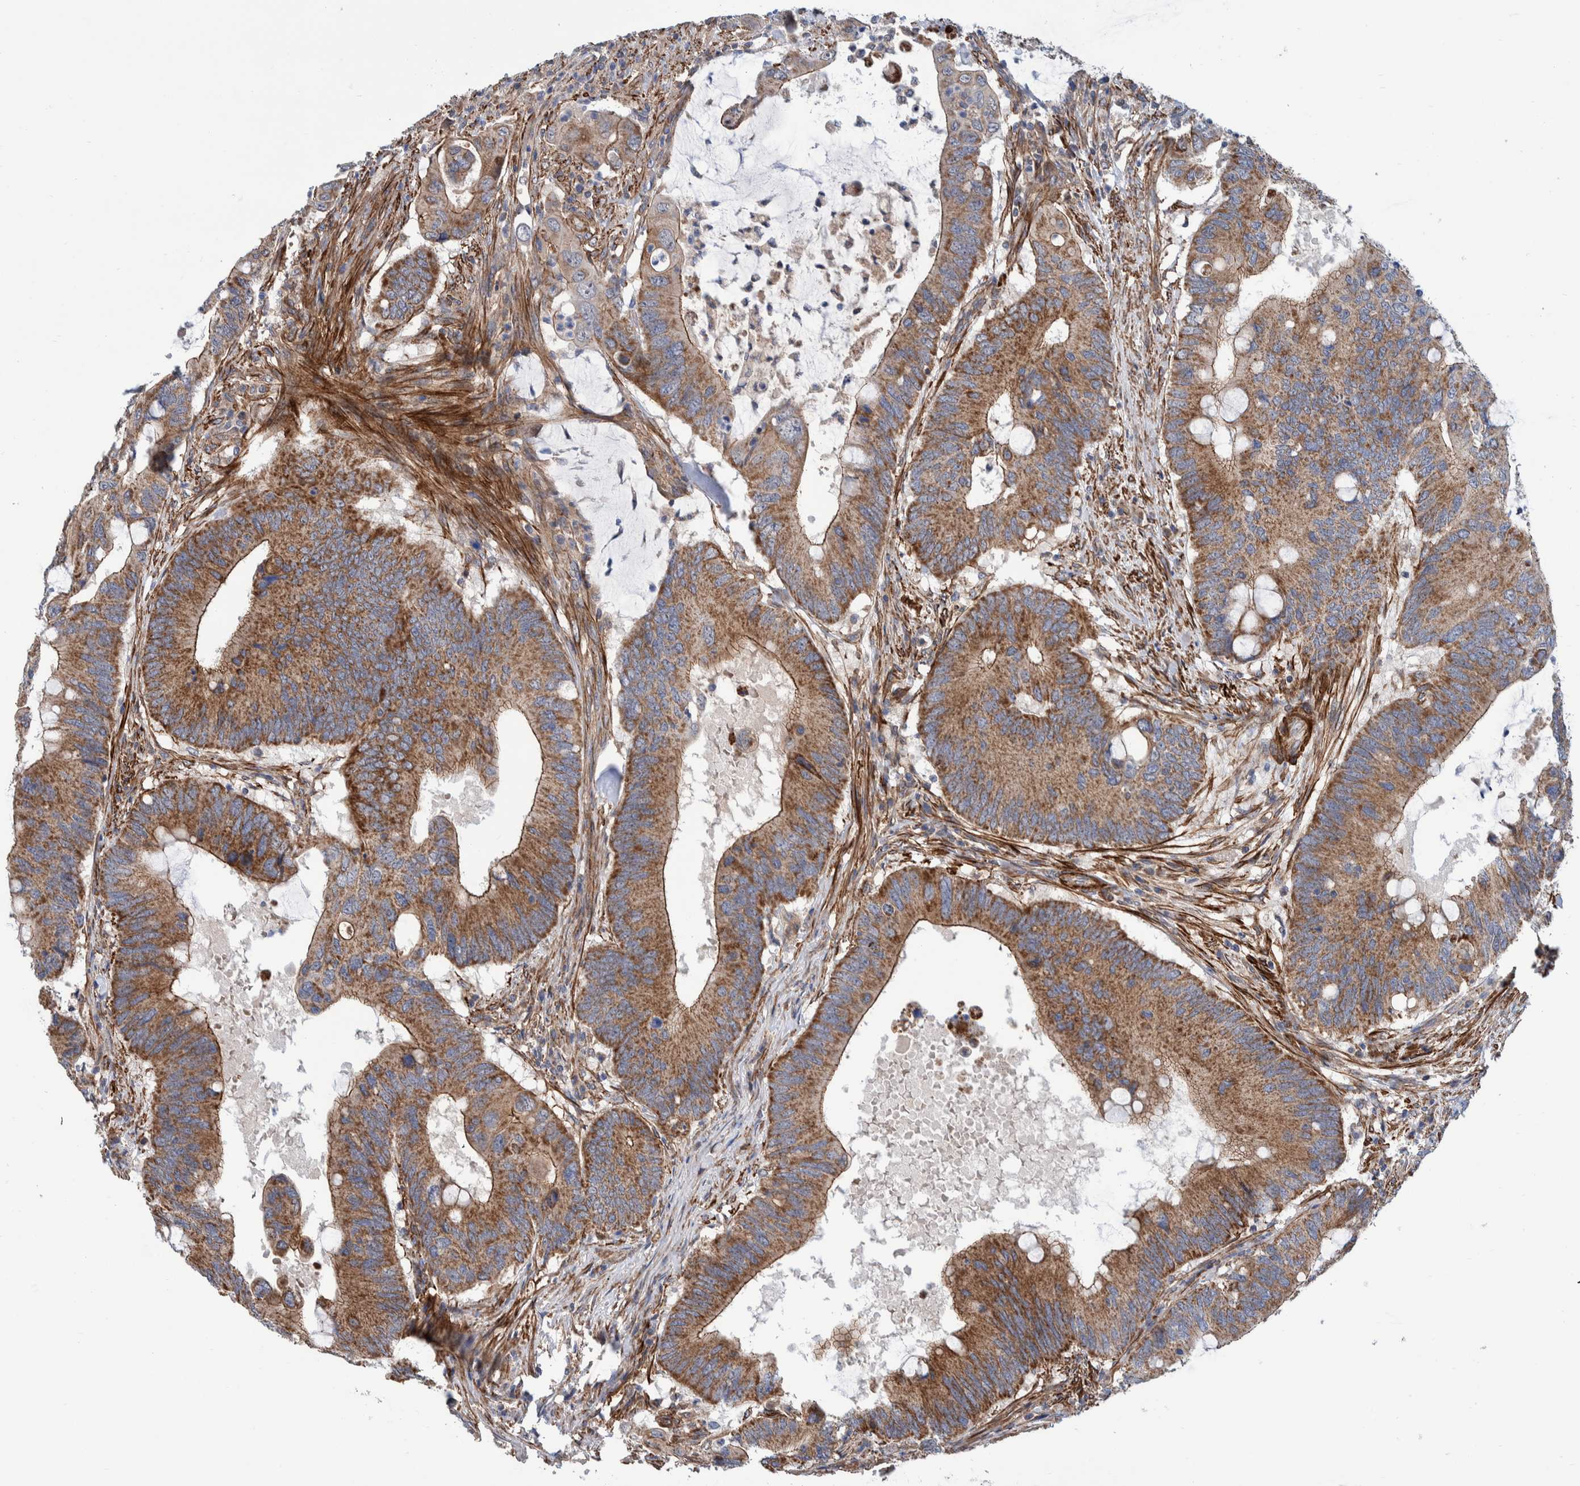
{"staining": {"intensity": "strong", "quantity": ">75%", "location": "cytoplasmic/membranous"}, "tissue": "colorectal cancer", "cell_type": "Tumor cells", "image_type": "cancer", "snomed": [{"axis": "morphology", "description": "Adenocarcinoma, NOS"}, {"axis": "topography", "description": "Colon"}], "caption": "IHC staining of colorectal cancer (adenocarcinoma), which reveals high levels of strong cytoplasmic/membranous positivity in about >75% of tumor cells indicating strong cytoplasmic/membranous protein staining. The staining was performed using DAB (3,3'-diaminobenzidine) (brown) for protein detection and nuclei were counterstained in hematoxylin (blue).", "gene": "SLC25A10", "patient": {"sex": "male", "age": 71}}